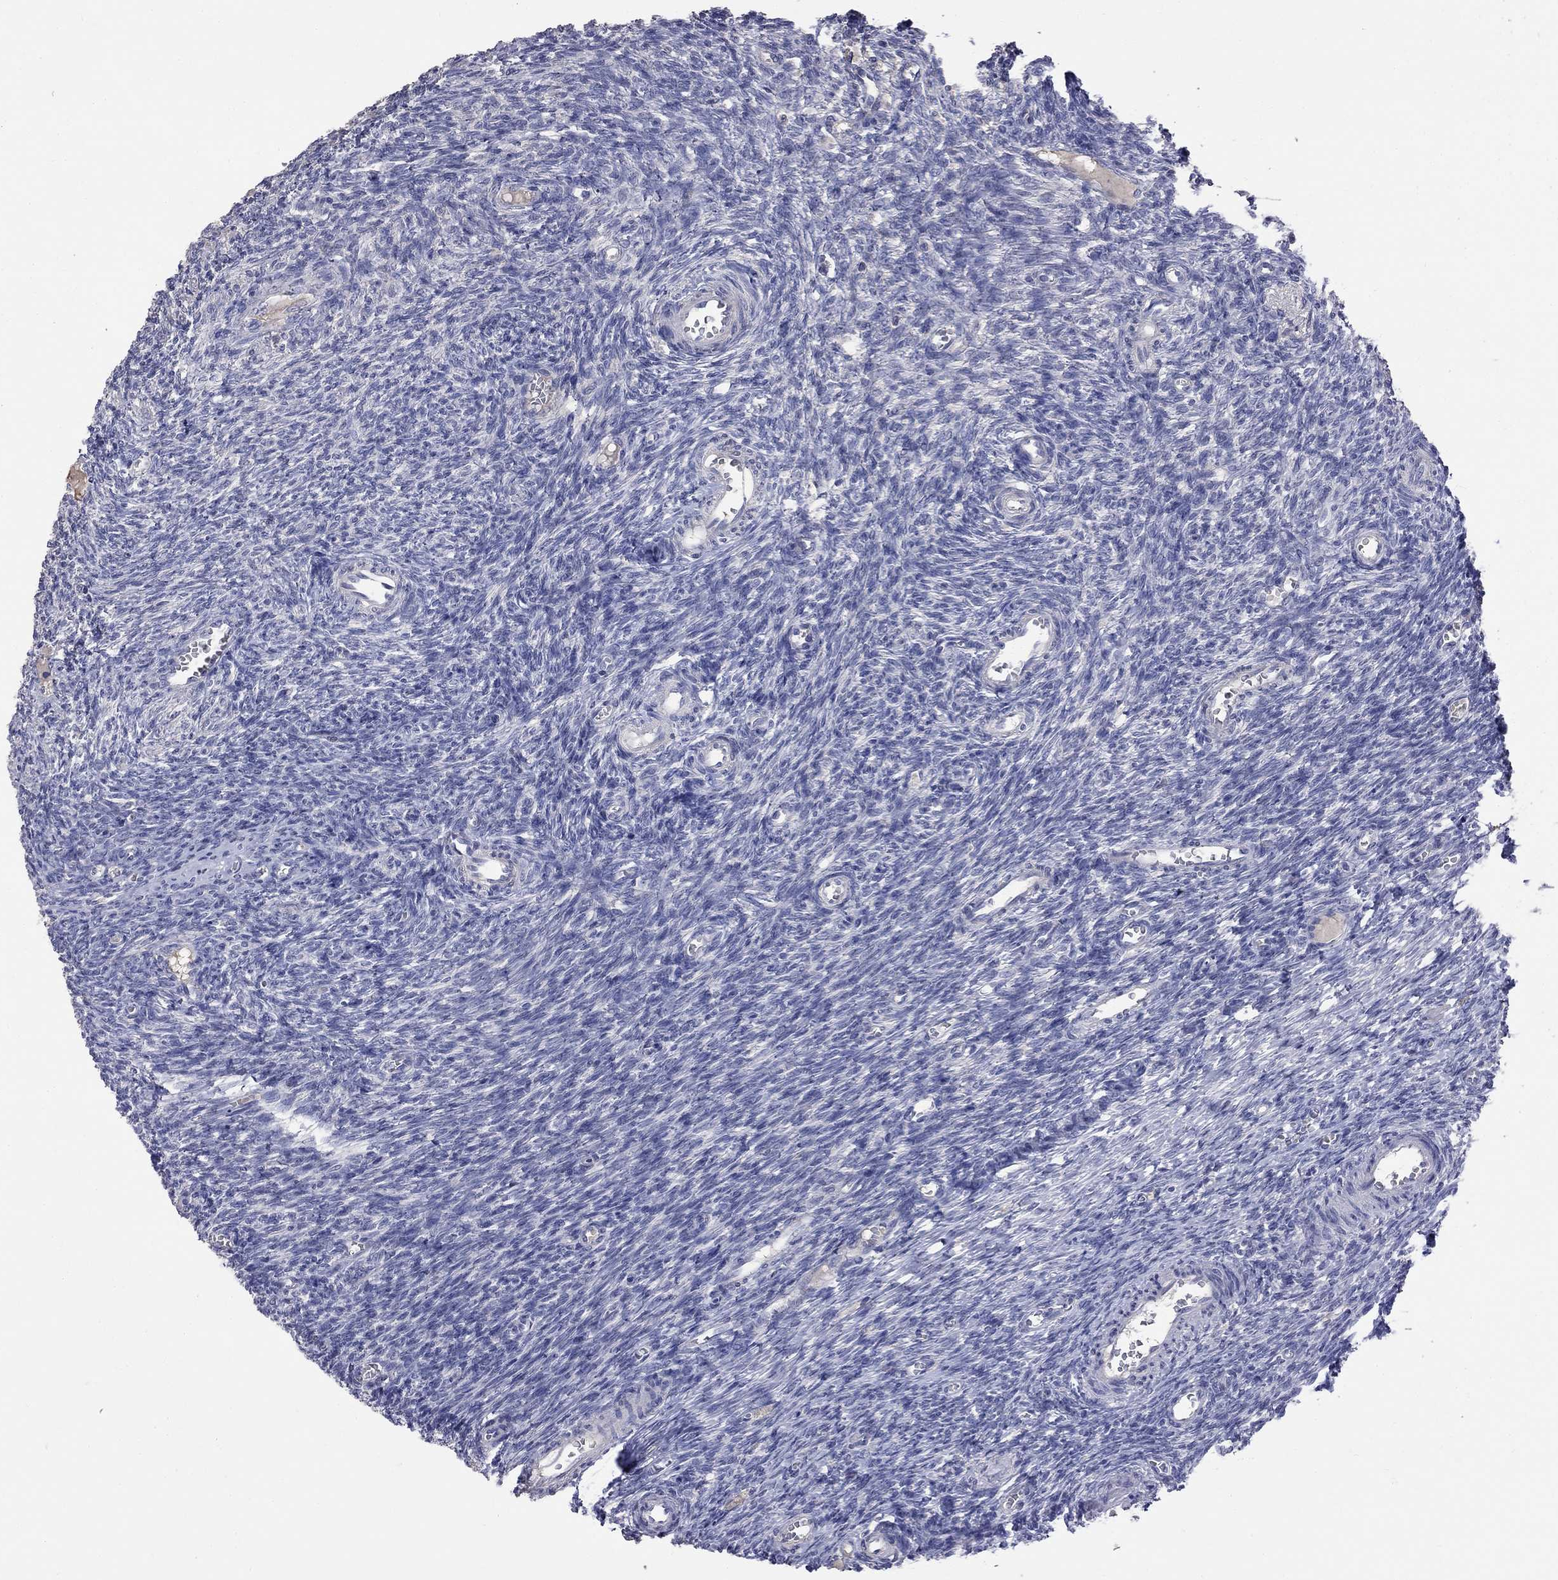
{"staining": {"intensity": "negative", "quantity": "none", "location": "none"}, "tissue": "ovary", "cell_type": "Follicle cells", "image_type": "normal", "snomed": [{"axis": "morphology", "description": "Normal tissue, NOS"}, {"axis": "topography", "description": "Ovary"}], "caption": "IHC of normal ovary reveals no expression in follicle cells. The staining is performed using DAB brown chromogen with nuclei counter-stained in using hematoxylin.", "gene": "CKAP2", "patient": {"sex": "female", "age": 27}}